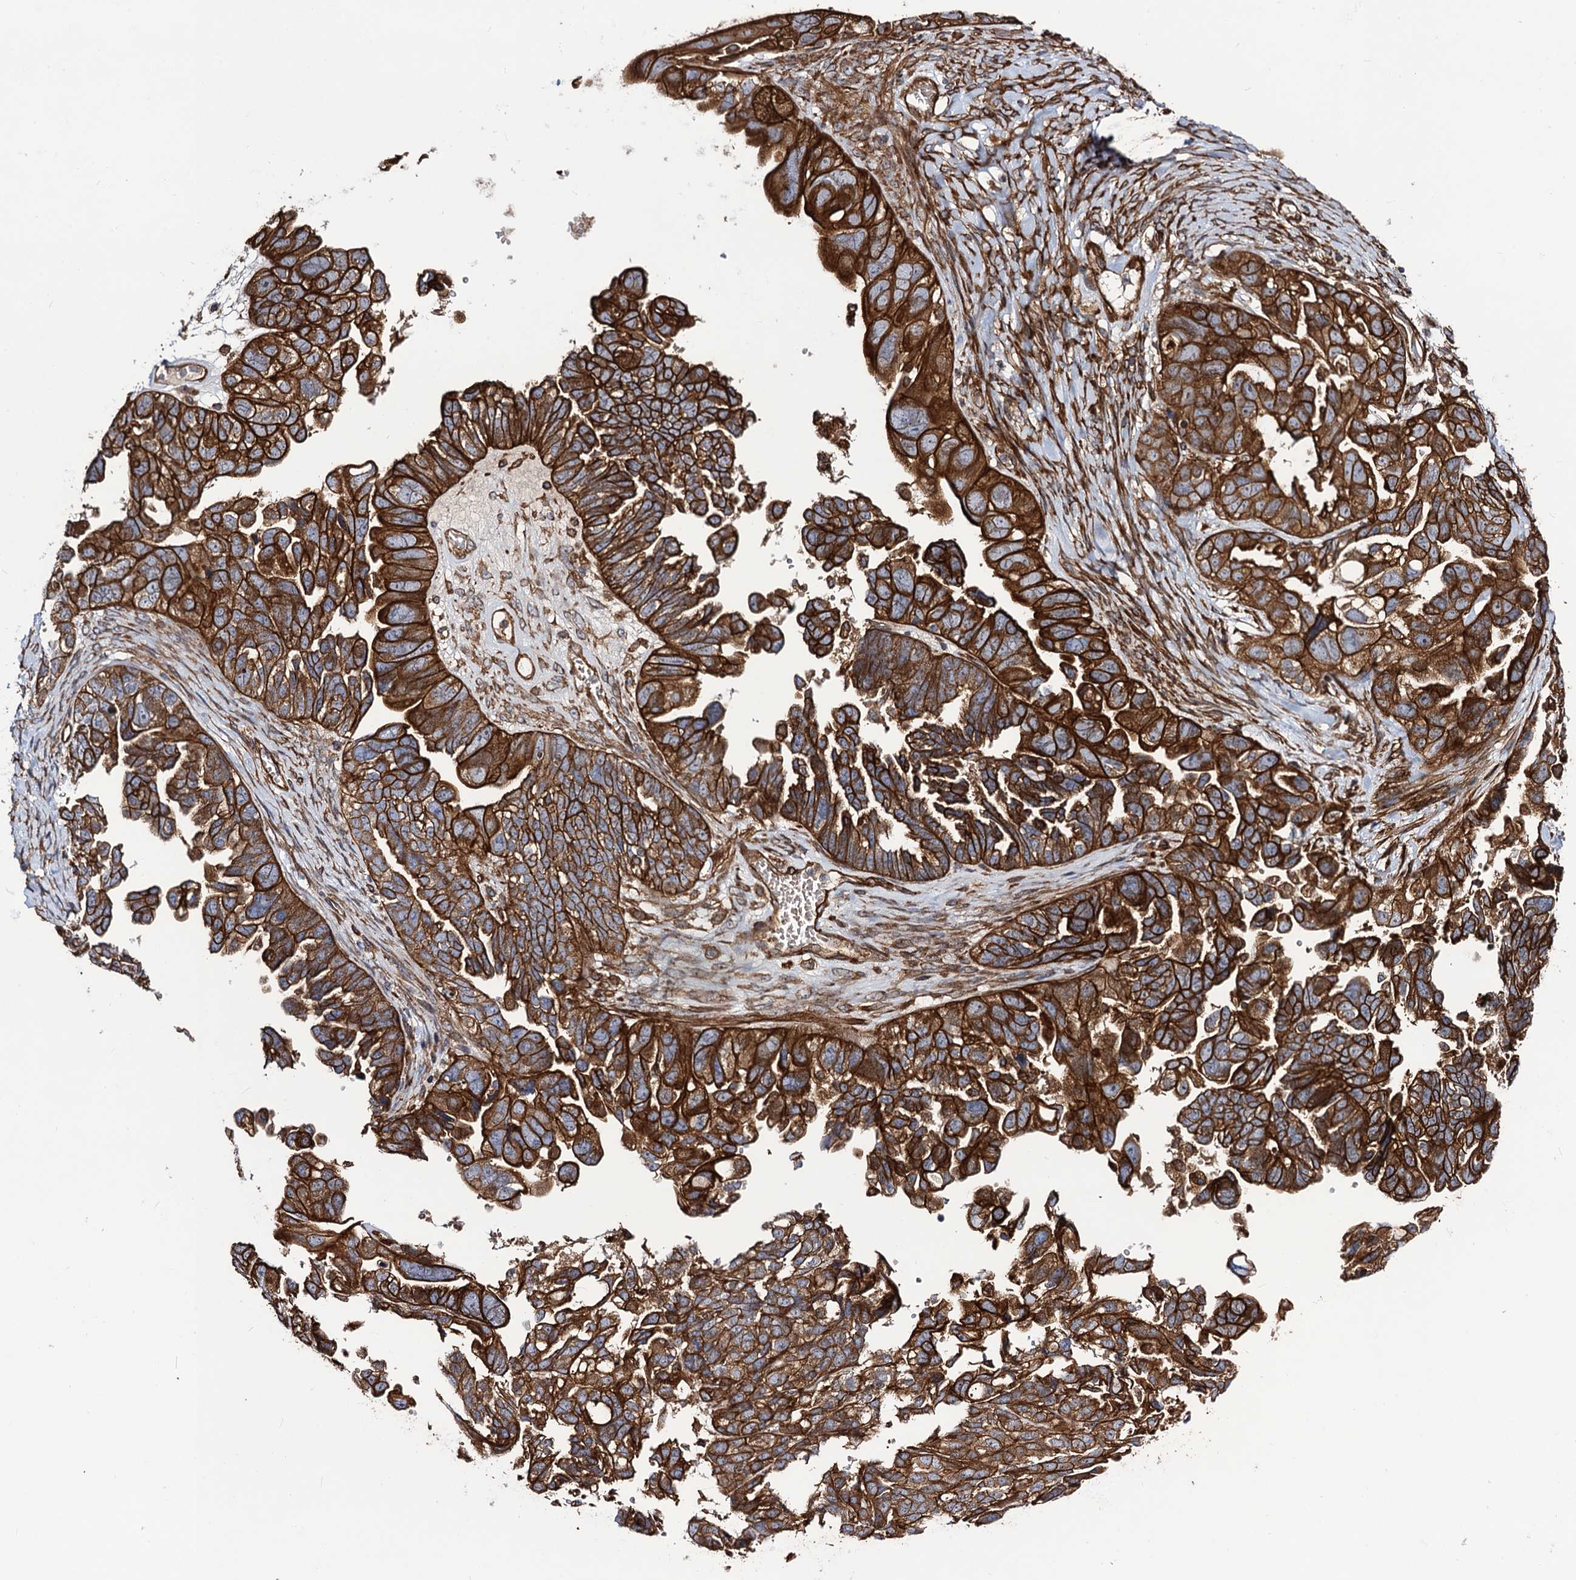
{"staining": {"intensity": "strong", "quantity": ">75%", "location": "cytoplasmic/membranous"}, "tissue": "ovarian cancer", "cell_type": "Tumor cells", "image_type": "cancer", "snomed": [{"axis": "morphology", "description": "Cystadenocarcinoma, serous, NOS"}, {"axis": "topography", "description": "Ovary"}], "caption": "Immunohistochemical staining of serous cystadenocarcinoma (ovarian) exhibits strong cytoplasmic/membranous protein staining in approximately >75% of tumor cells.", "gene": "CIP2A", "patient": {"sex": "female", "age": 79}}